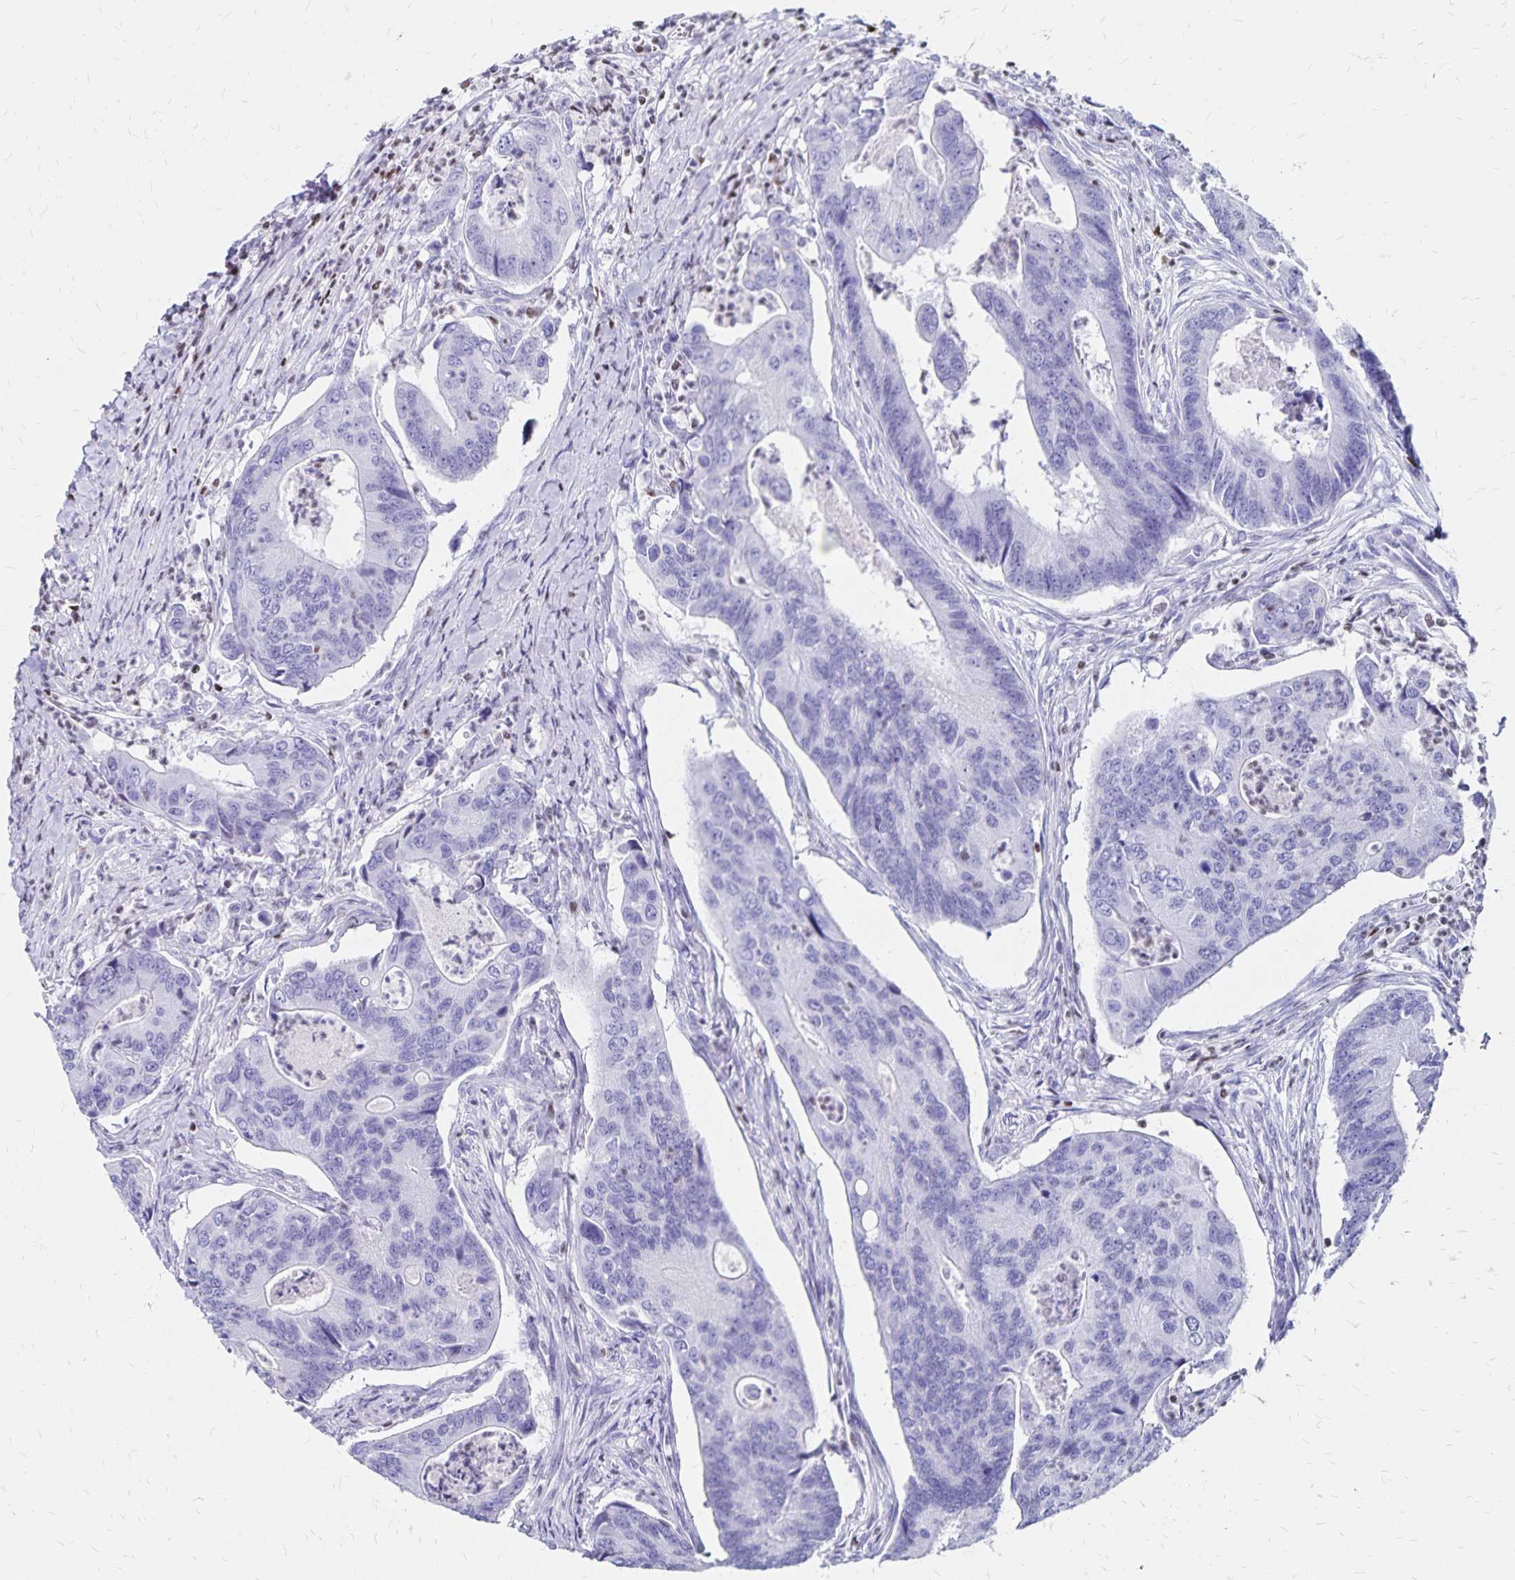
{"staining": {"intensity": "negative", "quantity": "none", "location": "none"}, "tissue": "colorectal cancer", "cell_type": "Tumor cells", "image_type": "cancer", "snomed": [{"axis": "morphology", "description": "Adenocarcinoma, NOS"}, {"axis": "topography", "description": "Colon"}], "caption": "Tumor cells are negative for protein expression in human adenocarcinoma (colorectal).", "gene": "IKZF1", "patient": {"sex": "female", "age": 67}}